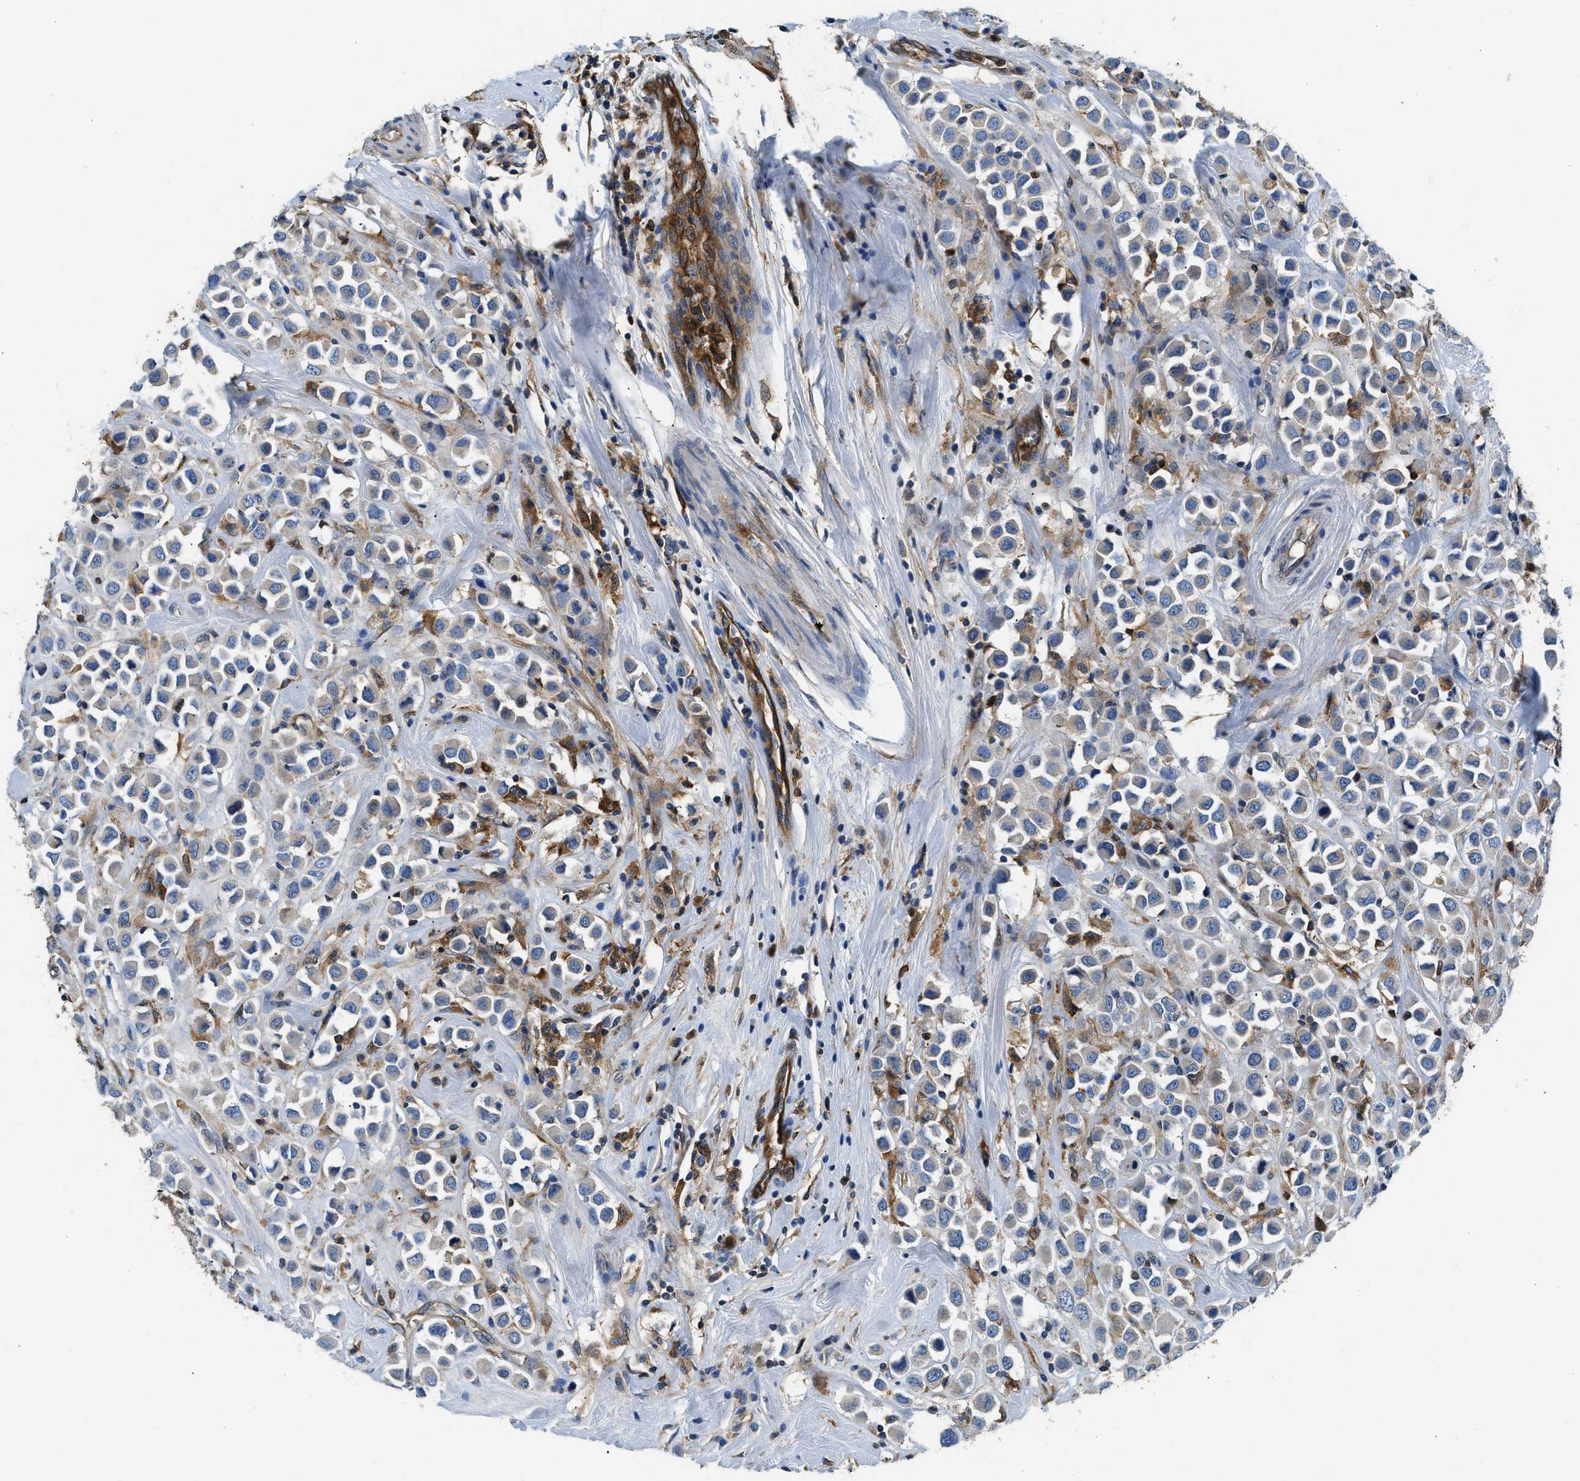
{"staining": {"intensity": "moderate", "quantity": "<25%", "location": "cytoplasmic/membranous"}, "tissue": "breast cancer", "cell_type": "Tumor cells", "image_type": "cancer", "snomed": [{"axis": "morphology", "description": "Duct carcinoma"}, {"axis": "topography", "description": "Breast"}], "caption": "A high-resolution micrograph shows IHC staining of infiltrating ductal carcinoma (breast), which exhibits moderate cytoplasmic/membranous expression in about <25% of tumor cells. (Brightfield microscopy of DAB IHC at high magnification).", "gene": "PKM", "patient": {"sex": "female", "age": 61}}